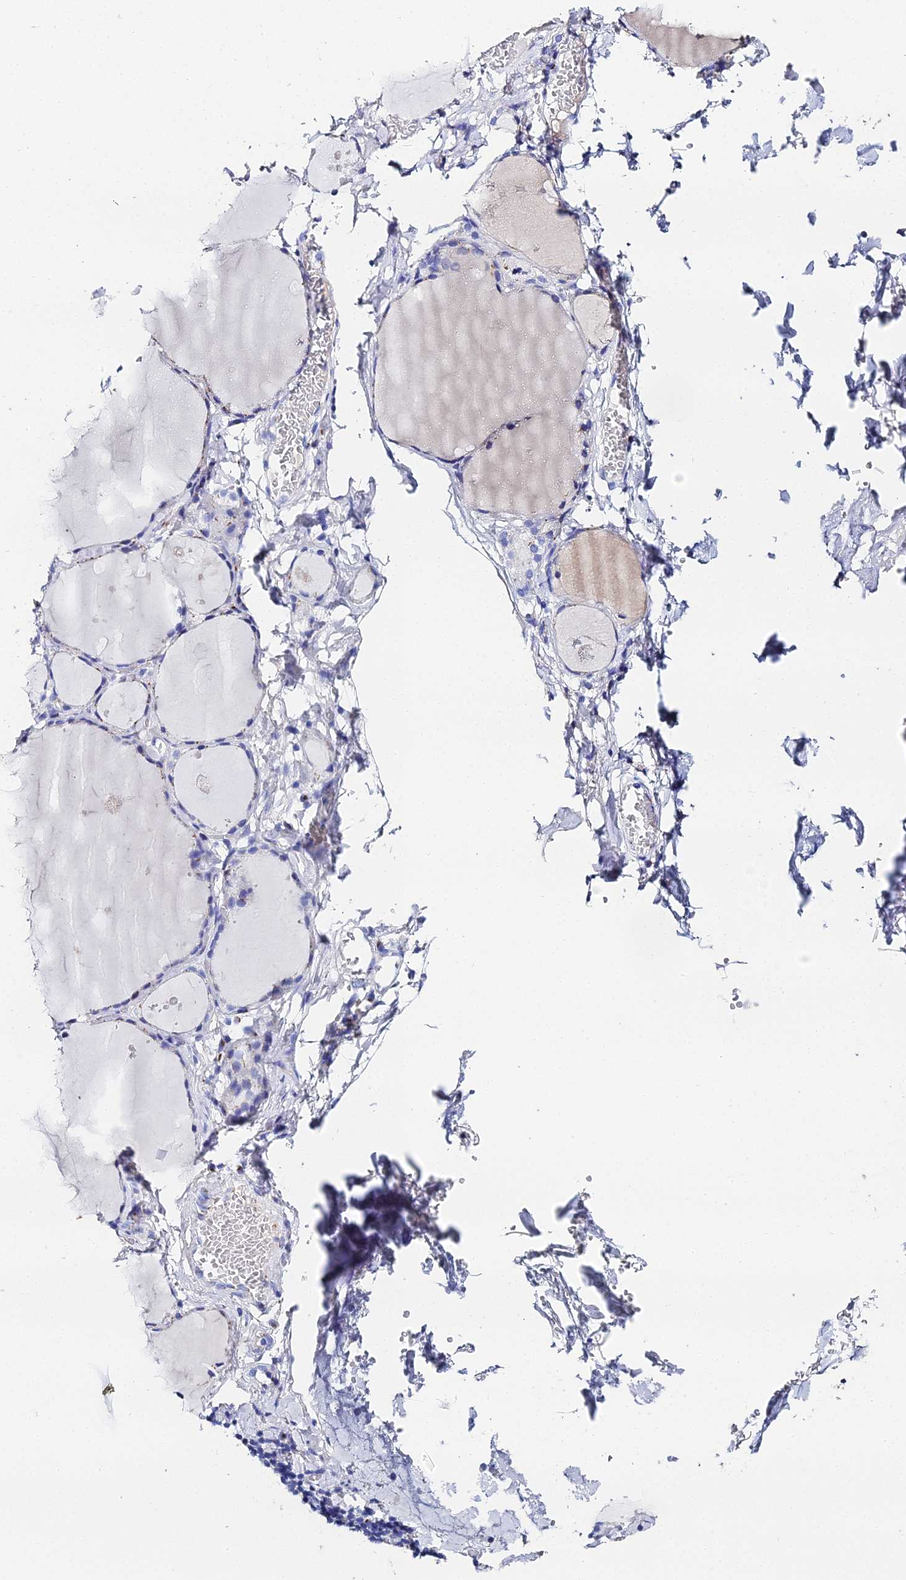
{"staining": {"intensity": "weak", "quantity": "25%-75%", "location": "cytoplasmic/membranous"}, "tissue": "thyroid gland", "cell_type": "Glandular cells", "image_type": "normal", "snomed": [{"axis": "morphology", "description": "Normal tissue, NOS"}, {"axis": "topography", "description": "Thyroid gland"}], "caption": "Thyroid gland stained with IHC reveals weak cytoplasmic/membranous positivity in about 25%-75% of glandular cells.", "gene": "ENSG00000268674", "patient": {"sex": "male", "age": 56}}